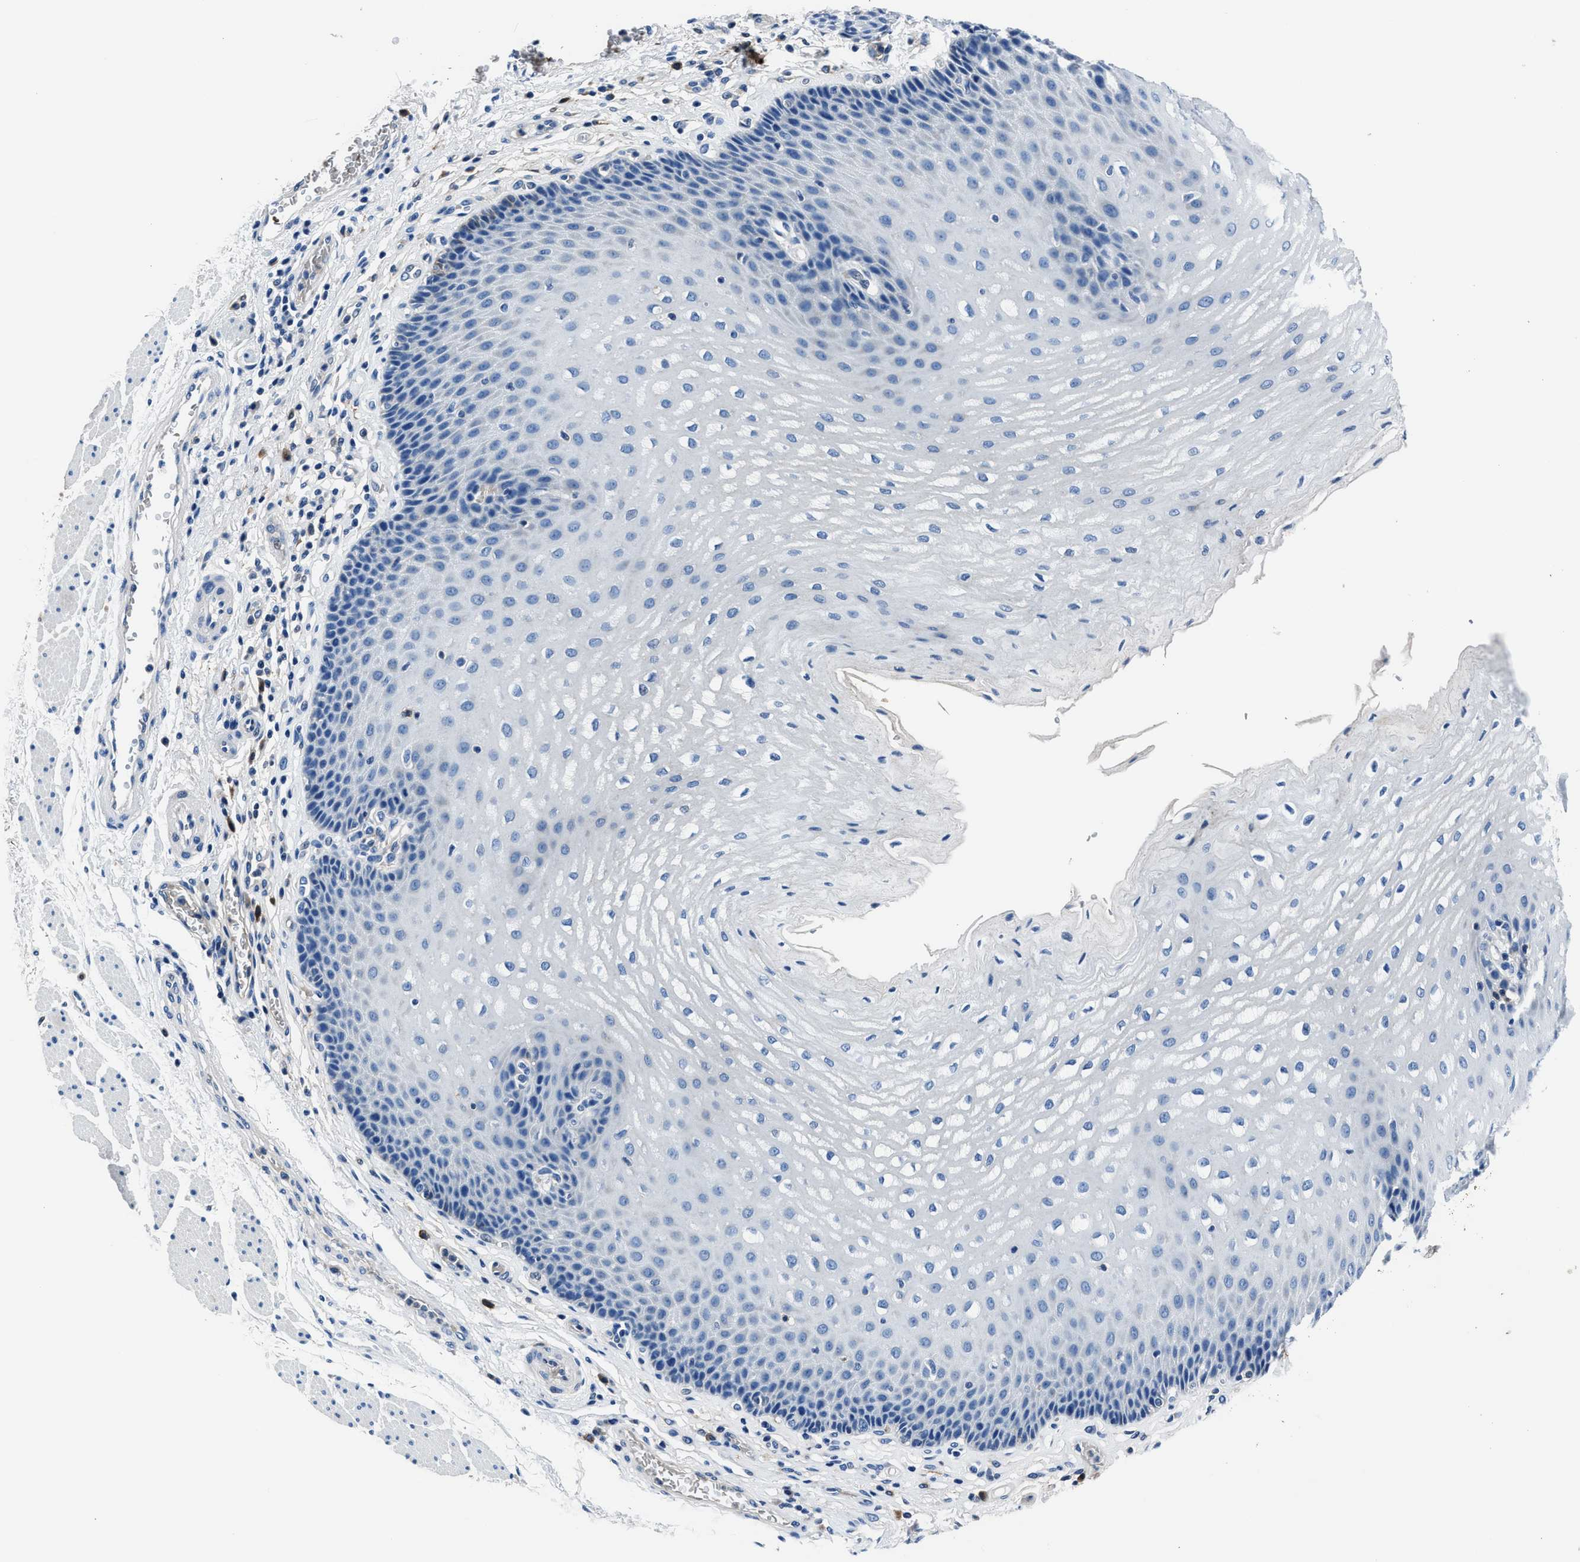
{"staining": {"intensity": "moderate", "quantity": "<25%", "location": "cytoplasmic/membranous"}, "tissue": "esophagus", "cell_type": "Squamous epithelial cells", "image_type": "normal", "snomed": [{"axis": "morphology", "description": "Normal tissue, NOS"}, {"axis": "topography", "description": "Esophagus"}], "caption": "Immunohistochemistry micrograph of normal human esophagus stained for a protein (brown), which shows low levels of moderate cytoplasmic/membranous positivity in approximately <25% of squamous epithelial cells.", "gene": "FTL", "patient": {"sex": "male", "age": 54}}